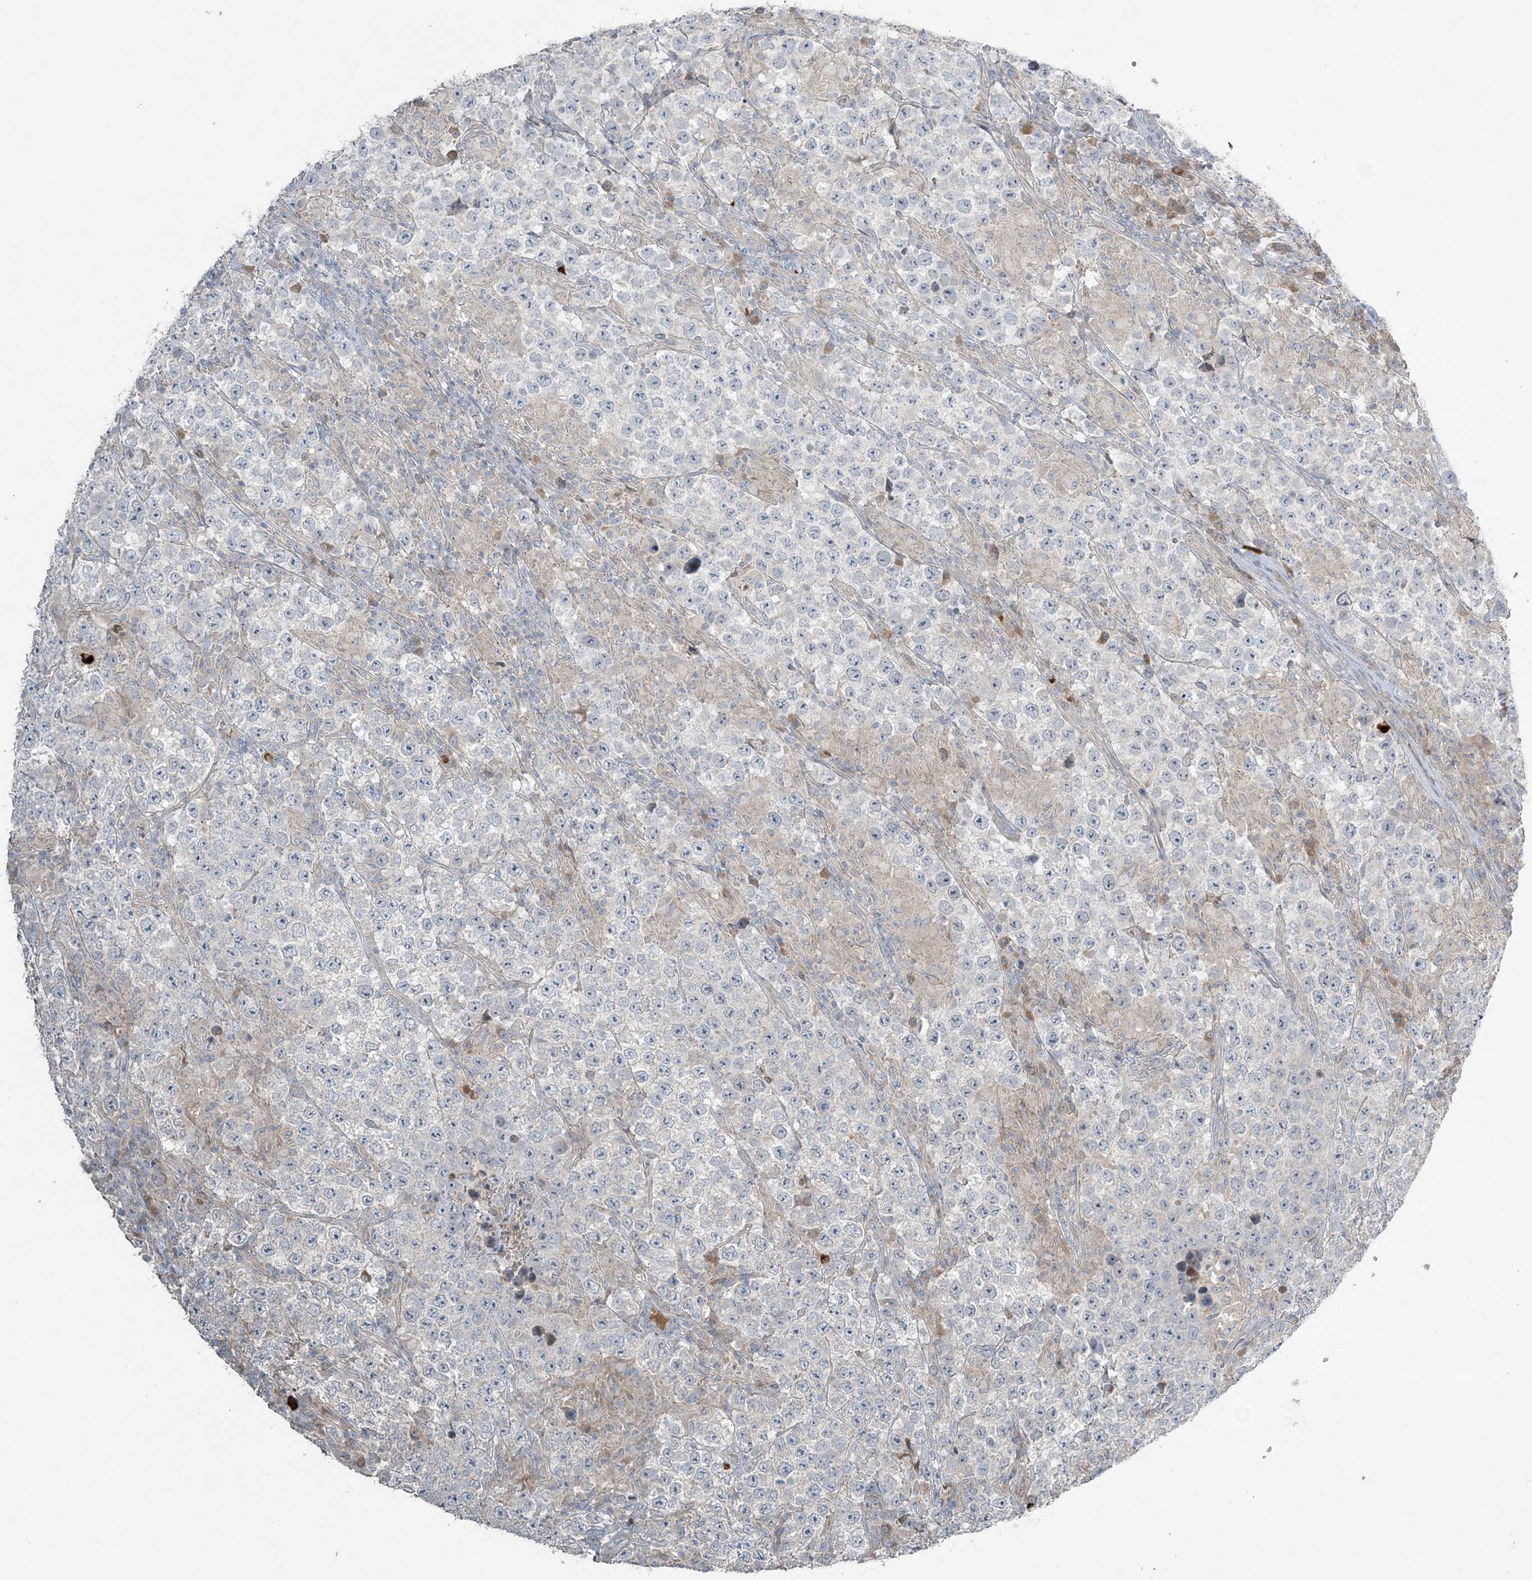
{"staining": {"intensity": "negative", "quantity": "none", "location": "none"}, "tissue": "testis cancer", "cell_type": "Tumor cells", "image_type": "cancer", "snomed": [{"axis": "morphology", "description": "Normal tissue, NOS"}, {"axis": "morphology", "description": "Urothelial carcinoma, High grade"}, {"axis": "morphology", "description": "Seminoma, NOS"}, {"axis": "morphology", "description": "Carcinoma, Embryonal, NOS"}, {"axis": "topography", "description": "Urinary bladder"}, {"axis": "topography", "description": "Testis"}], "caption": "Testis cancer (high-grade urothelial carcinoma) was stained to show a protein in brown. There is no significant staining in tumor cells.", "gene": "SLC4A10", "patient": {"sex": "male", "age": 41}}